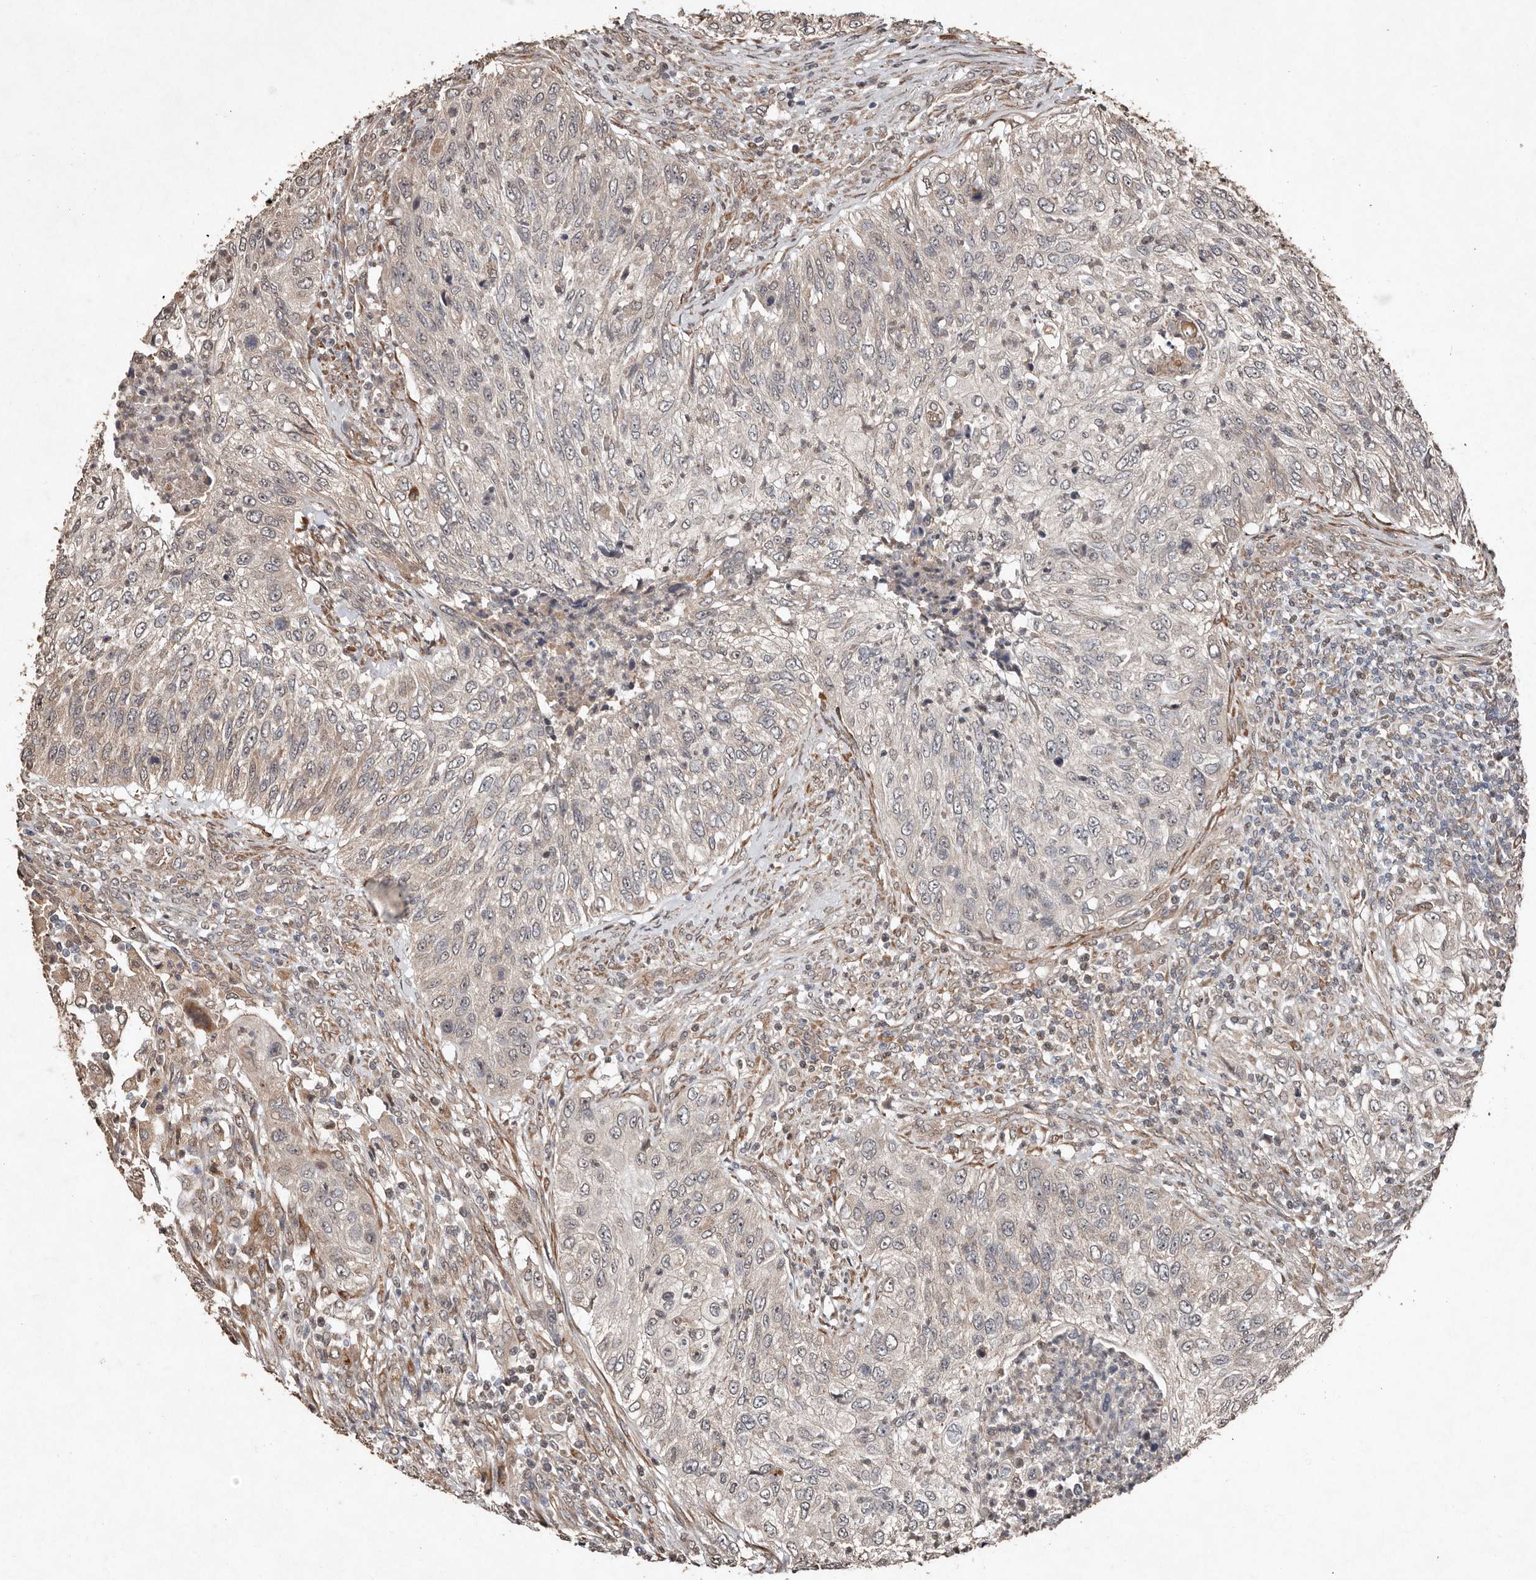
{"staining": {"intensity": "negative", "quantity": "none", "location": "none"}, "tissue": "urothelial cancer", "cell_type": "Tumor cells", "image_type": "cancer", "snomed": [{"axis": "morphology", "description": "Urothelial carcinoma, High grade"}, {"axis": "topography", "description": "Urinary bladder"}], "caption": "The image shows no staining of tumor cells in urothelial cancer.", "gene": "DIP2C", "patient": {"sex": "female", "age": 60}}